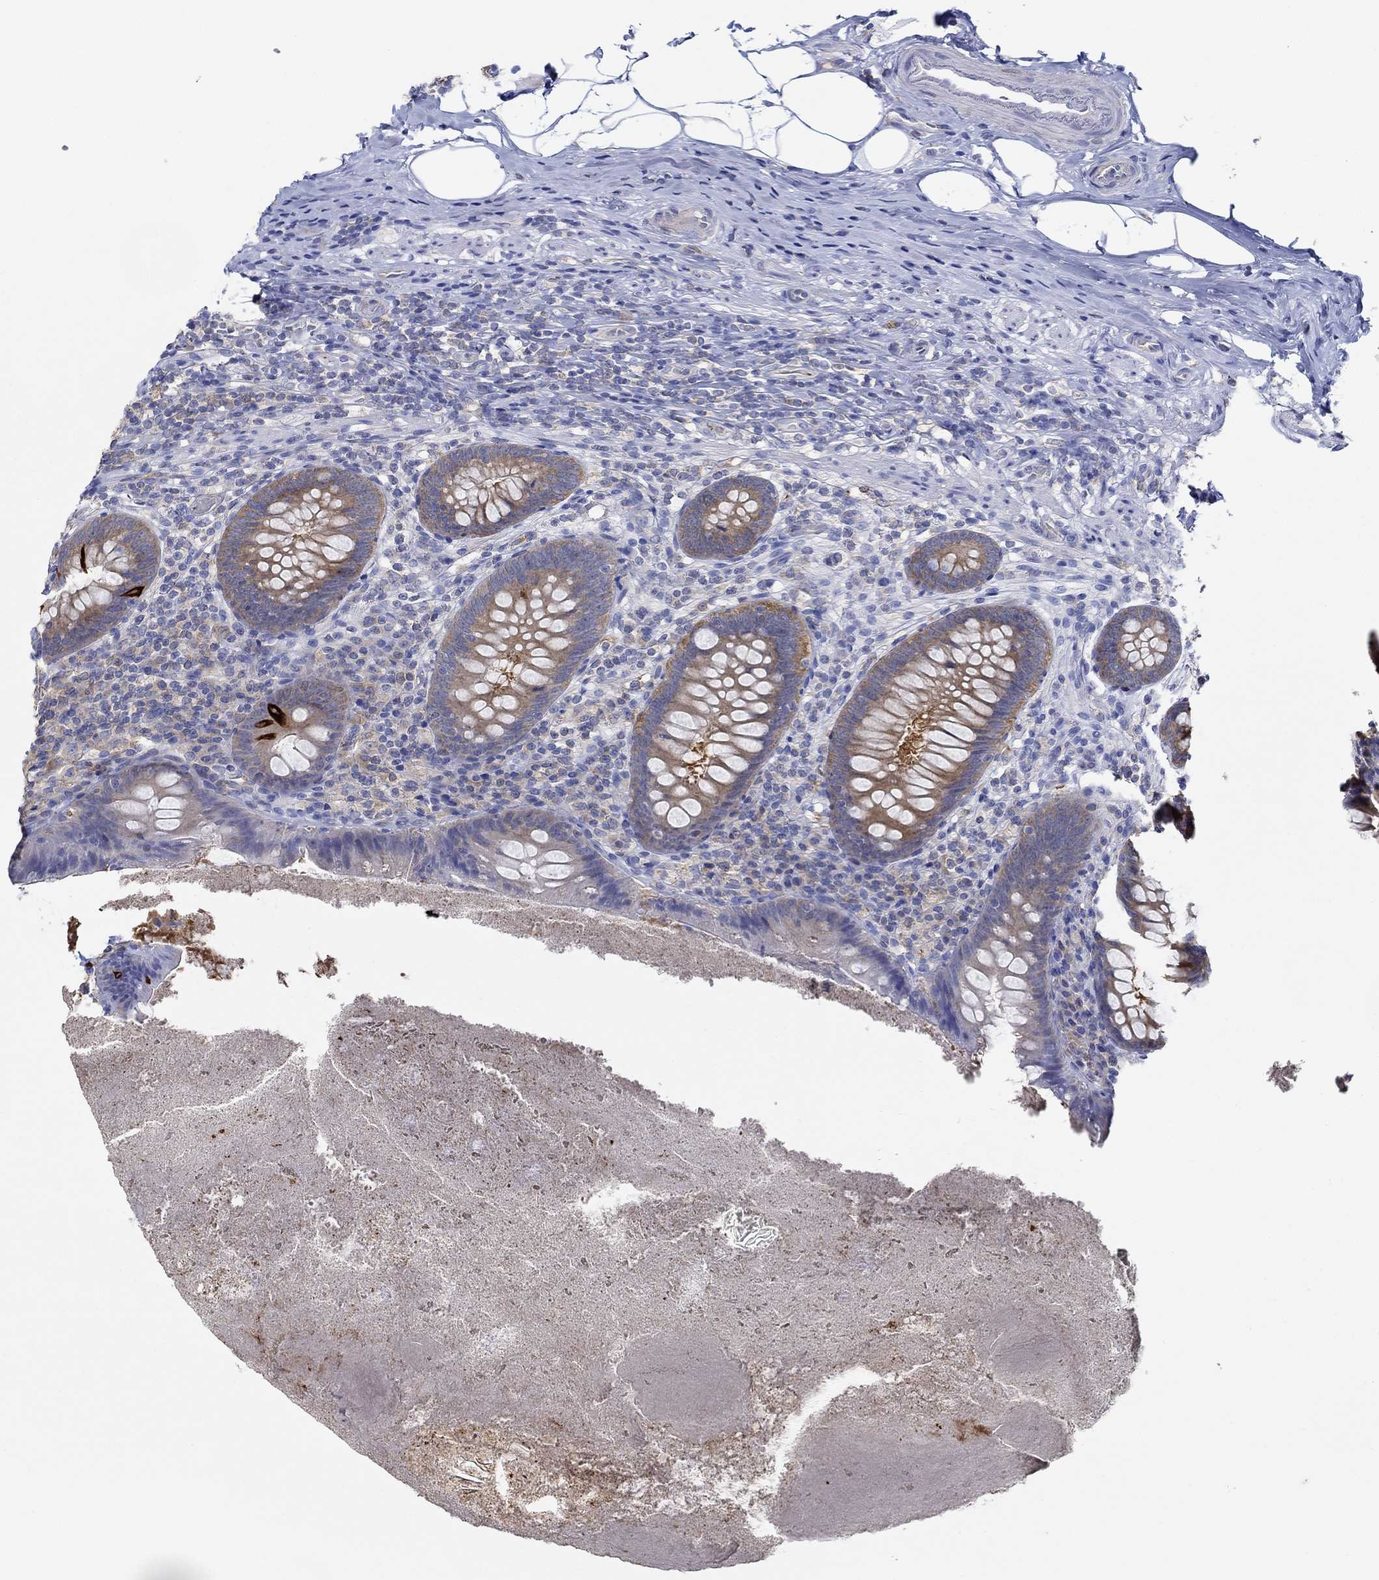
{"staining": {"intensity": "strong", "quantity": "<25%", "location": "cytoplasmic/membranous"}, "tissue": "appendix", "cell_type": "Glandular cells", "image_type": "normal", "snomed": [{"axis": "morphology", "description": "Normal tissue, NOS"}, {"axis": "topography", "description": "Appendix"}], "caption": "Immunohistochemical staining of unremarkable human appendix exhibits medium levels of strong cytoplasmic/membranous expression in about <25% of glandular cells.", "gene": "SLC27A3", "patient": {"sex": "male", "age": 47}}